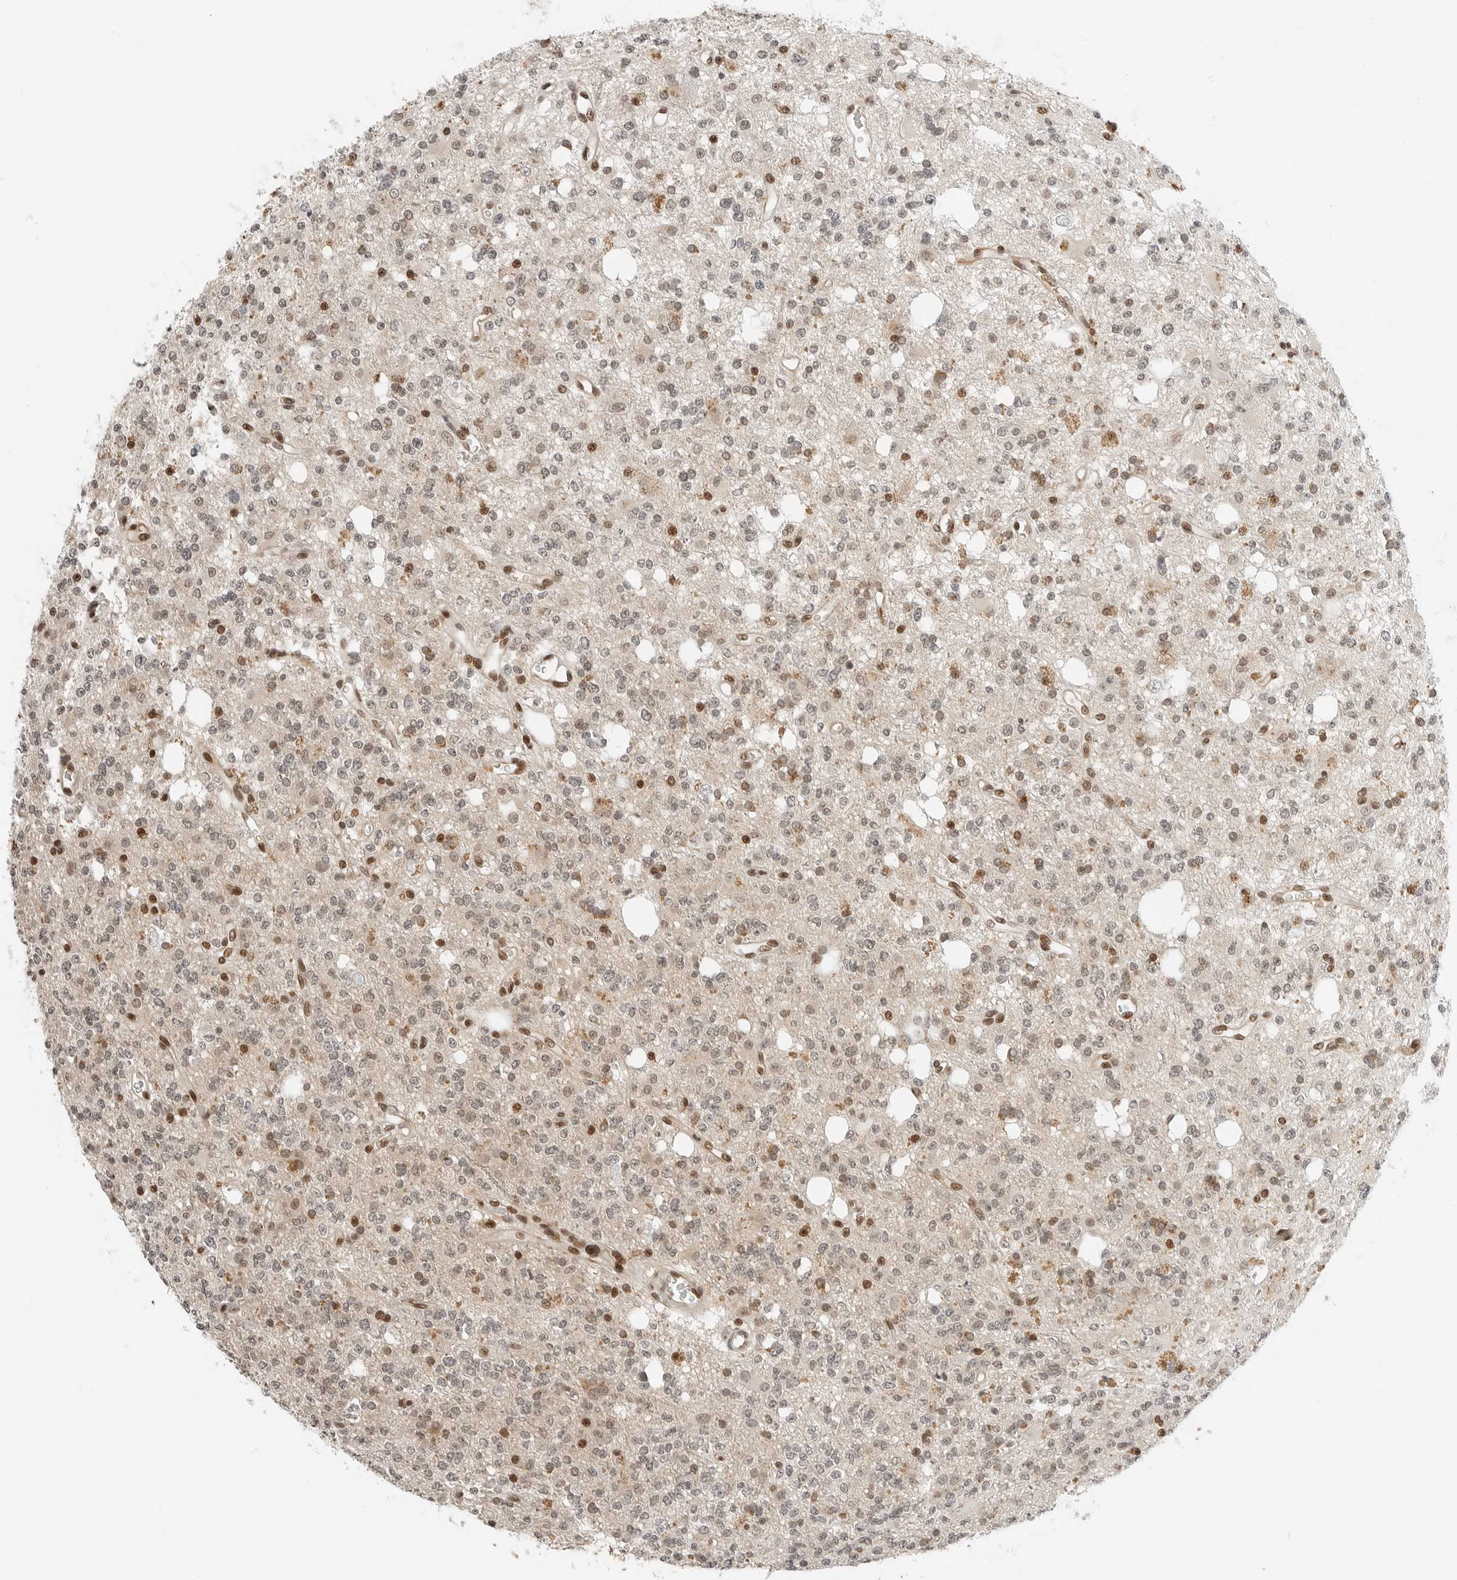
{"staining": {"intensity": "moderate", "quantity": "<25%", "location": "nuclear"}, "tissue": "glioma", "cell_type": "Tumor cells", "image_type": "cancer", "snomed": [{"axis": "morphology", "description": "Glioma, malignant, High grade"}, {"axis": "topography", "description": "Brain"}], "caption": "Human high-grade glioma (malignant) stained with a protein marker reveals moderate staining in tumor cells.", "gene": "CRTC2", "patient": {"sex": "female", "age": 62}}